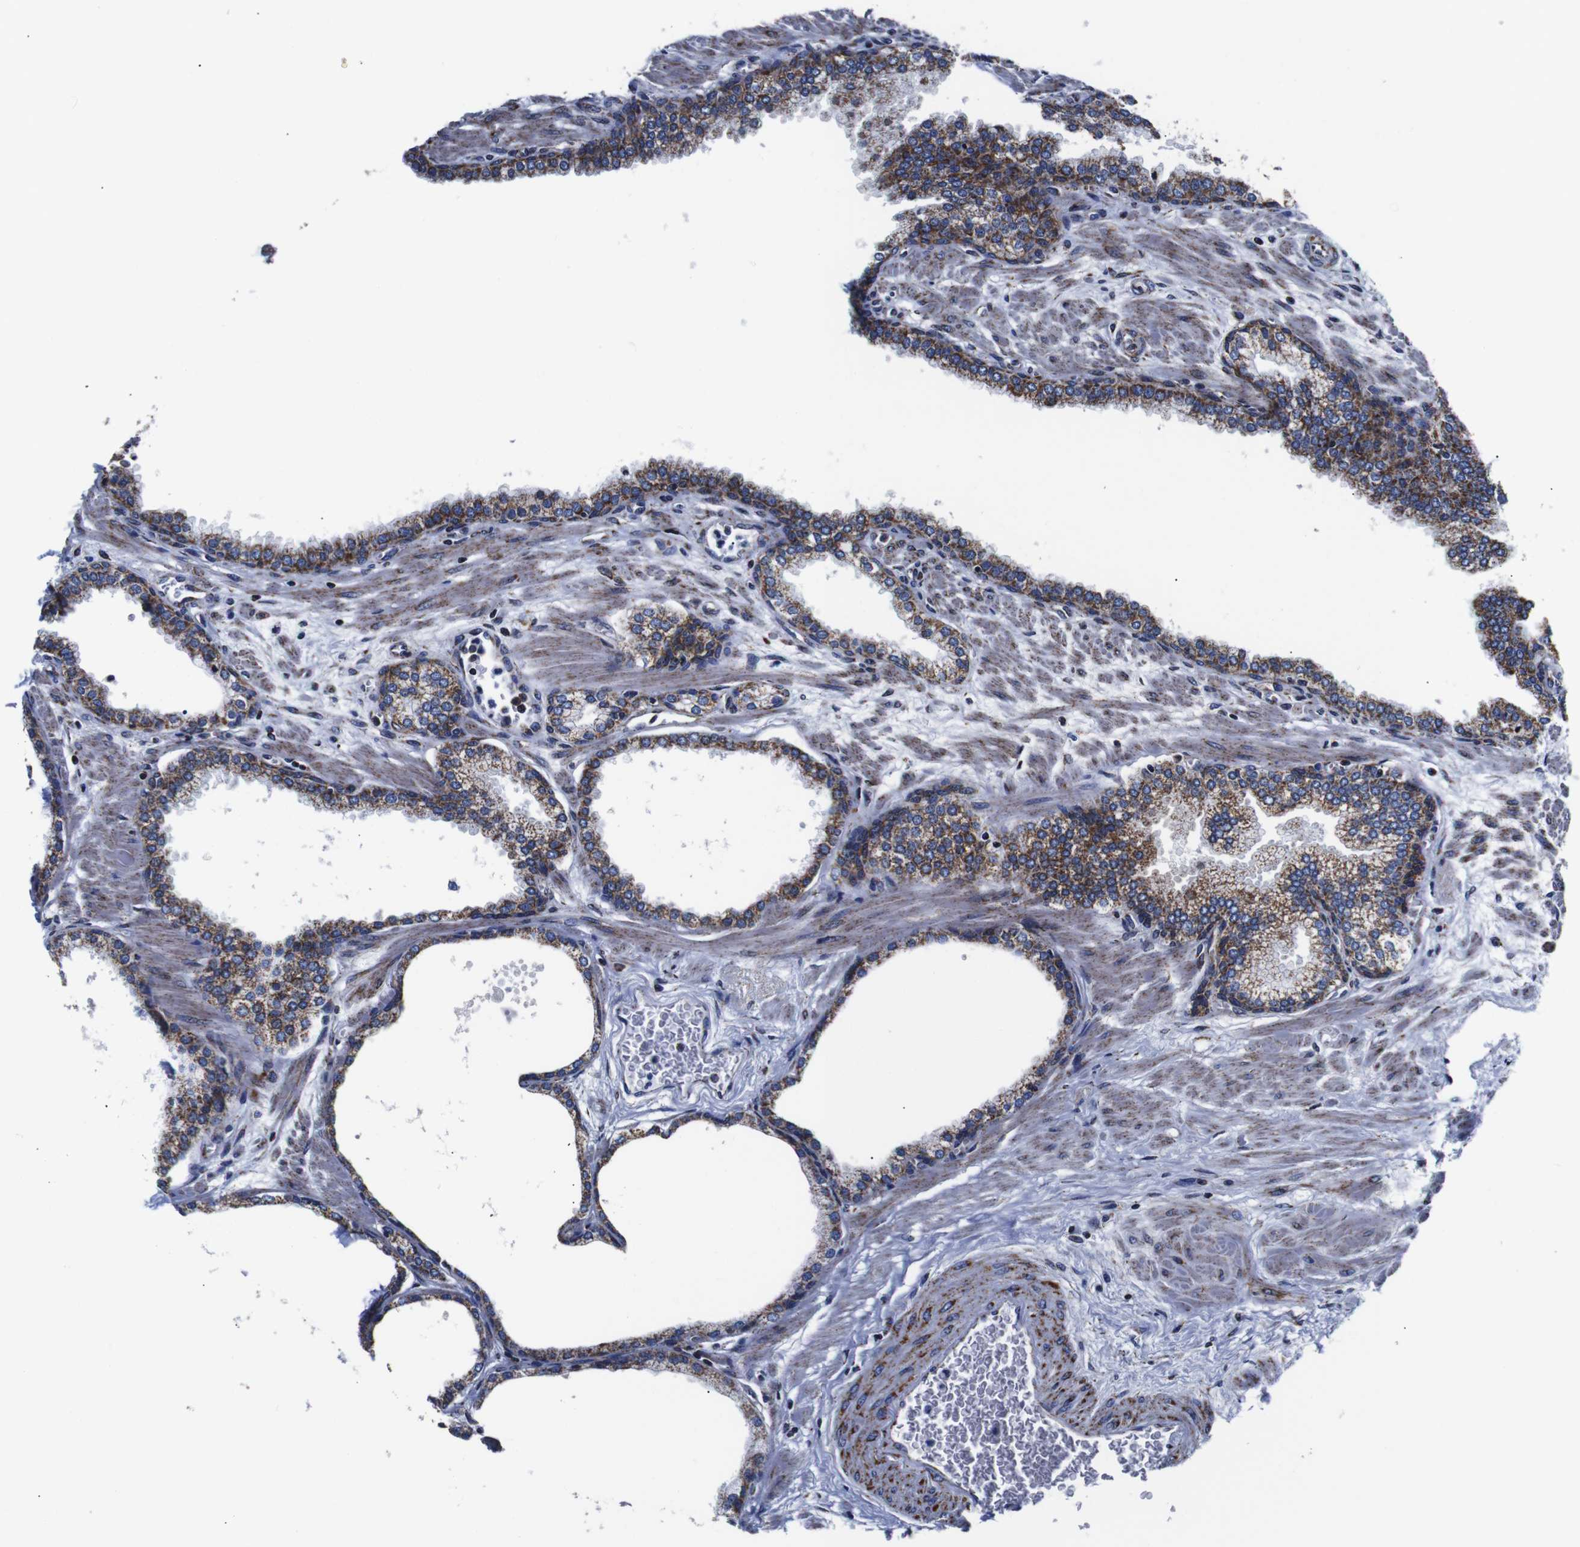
{"staining": {"intensity": "moderate", "quantity": ">75%", "location": "cytoplasmic/membranous"}, "tissue": "prostate", "cell_type": "Glandular cells", "image_type": "normal", "snomed": [{"axis": "morphology", "description": "Normal tissue, NOS"}, {"axis": "morphology", "description": "Urothelial carcinoma, Low grade"}, {"axis": "topography", "description": "Urinary bladder"}, {"axis": "topography", "description": "Prostate"}], "caption": "Prostate stained with DAB immunohistochemistry (IHC) exhibits medium levels of moderate cytoplasmic/membranous expression in about >75% of glandular cells. (Stains: DAB (3,3'-diaminobenzidine) in brown, nuclei in blue, Microscopy: brightfield microscopy at high magnification).", "gene": "FKBP9", "patient": {"sex": "male", "age": 60}}